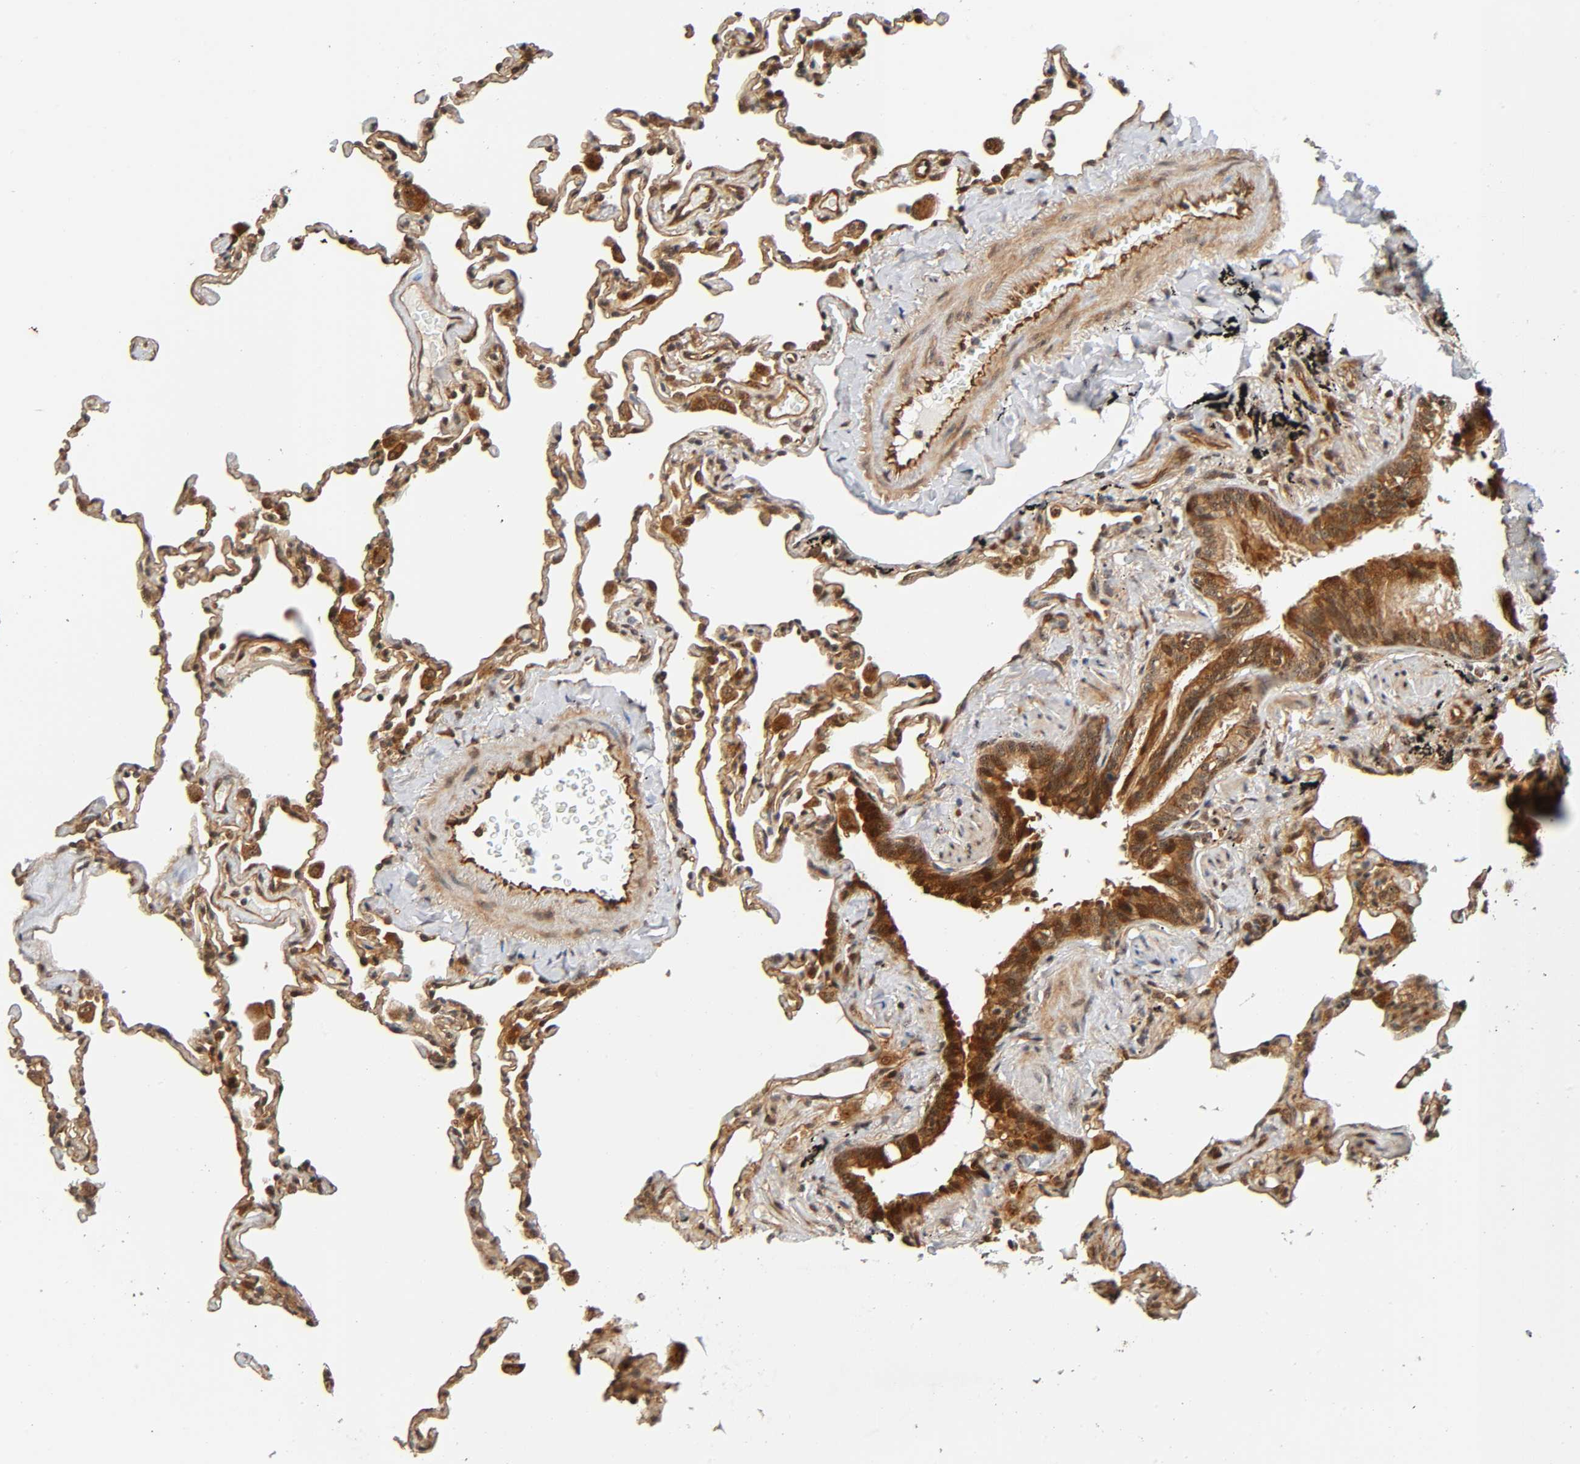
{"staining": {"intensity": "moderate", "quantity": ">75%", "location": "cytoplasmic/membranous,nuclear"}, "tissue": "lung", "cell_type": "Alveolar cells", "image_type": "normal", "snomed": [{"axis": "morphology", "description": "Normal tissue, NOS"}, {"axis": "topography", "description": "Lung"}], "caption": "Immunohistochemistry histopathology image of benign lung: human lung stained using immunohistochemistry (IHC) reveals medium levels of moderate protein expression localized specifically in the cytoplasmic/membranous,nuclear of alveolar cells, appearing as a cytoplasmic/membranous,nuclear brown color.", "gene": "IQCJ", "patient": {"sex": "male", "age": 59}}